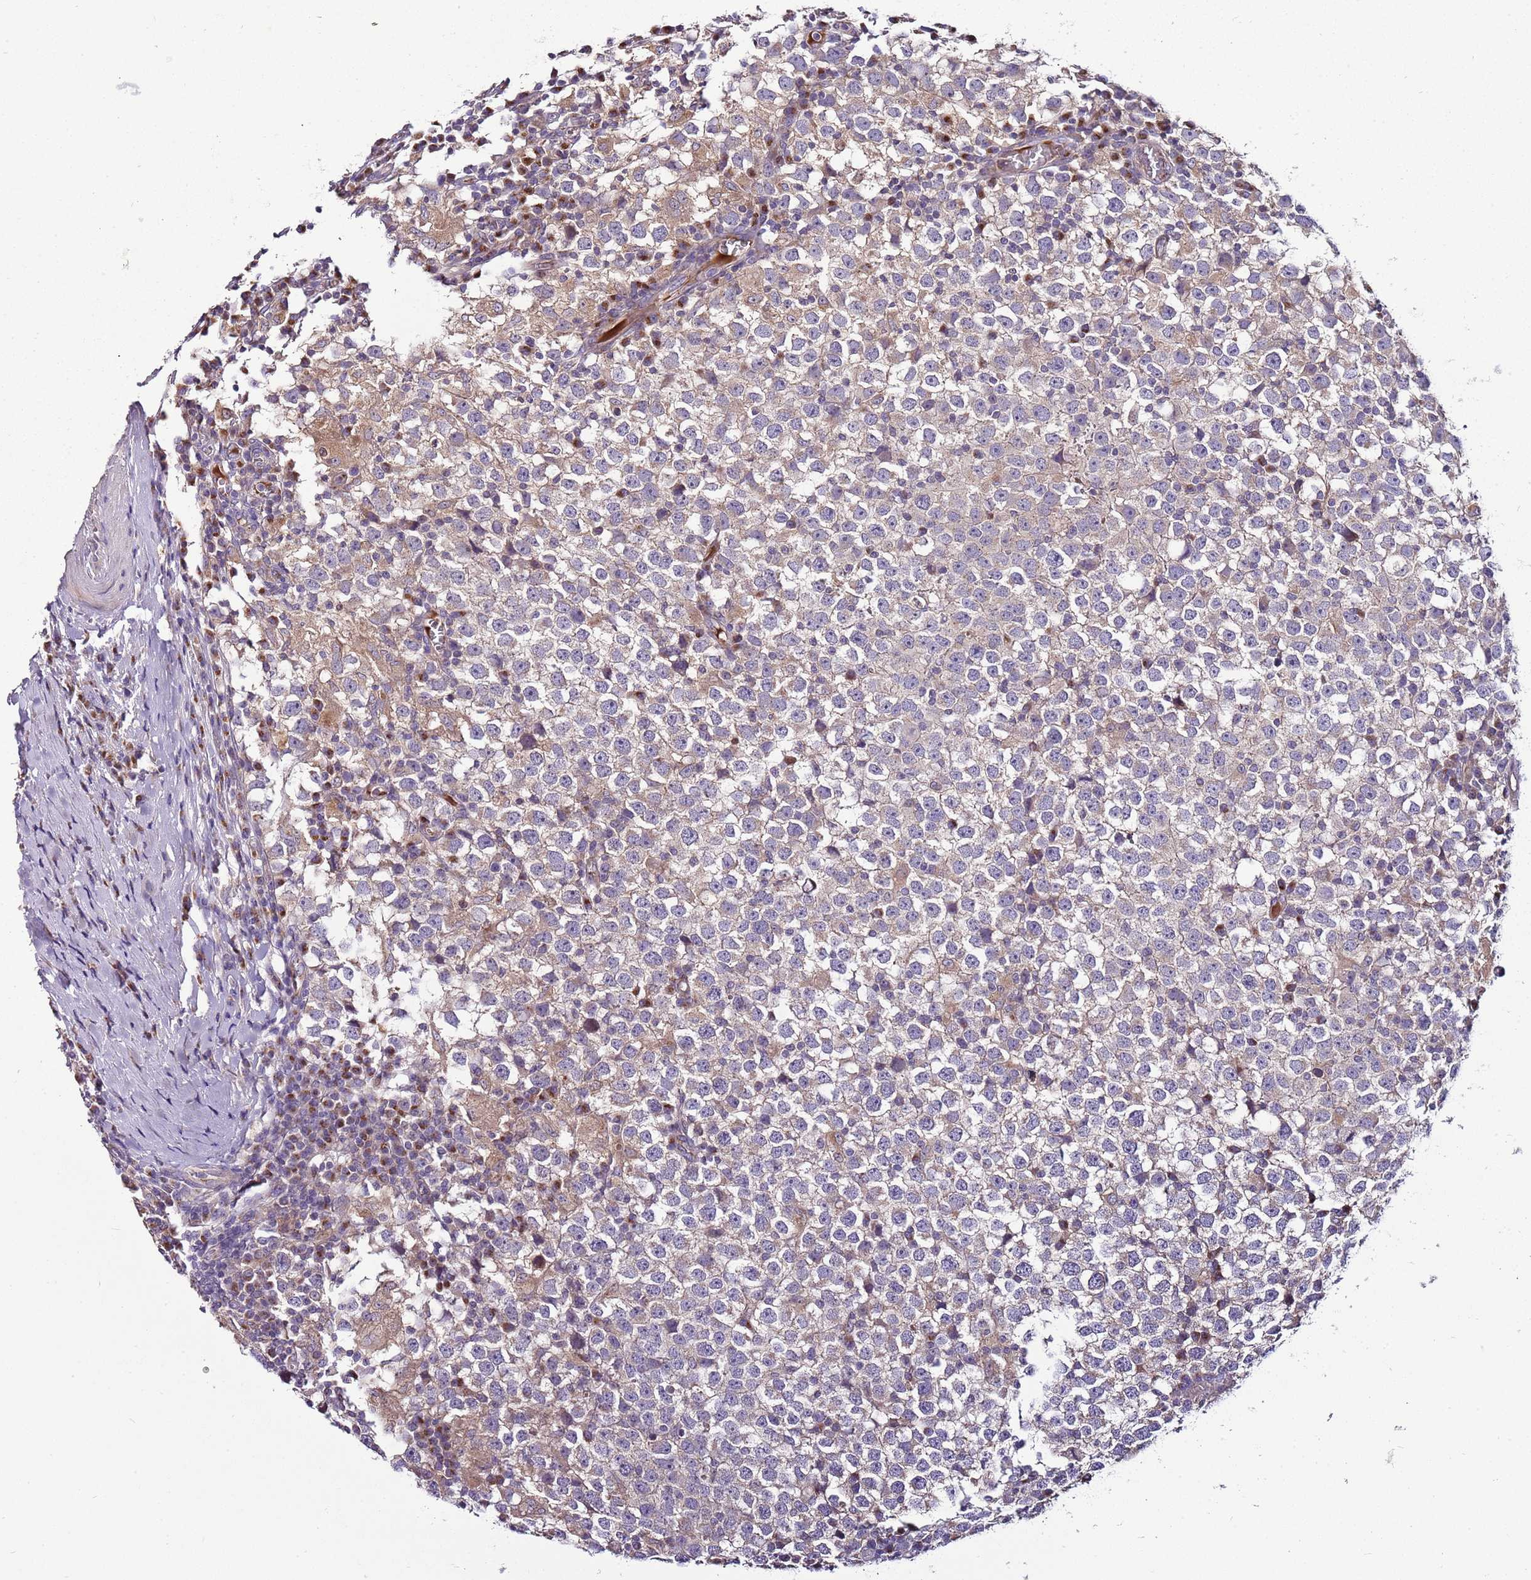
{"staining": {"intensity": "weak", "quantity": "<25%", "location": "cytoplasmic/membranous"}, "tissue": "testis cancer", "cell_type": "Tumor cells", "image_type": "cancer", "snomed": [{"axis": "morphology", "description": "Seminoma, NOS"}, {"axis": "topography", "description": "Testis"}], "caption": "The photomicrograph exhibits no significant expression in tumor cells of testis cancer (seminoma).", "gene": "FAM20A", "patient": {"sex": "male", "age": 65}}